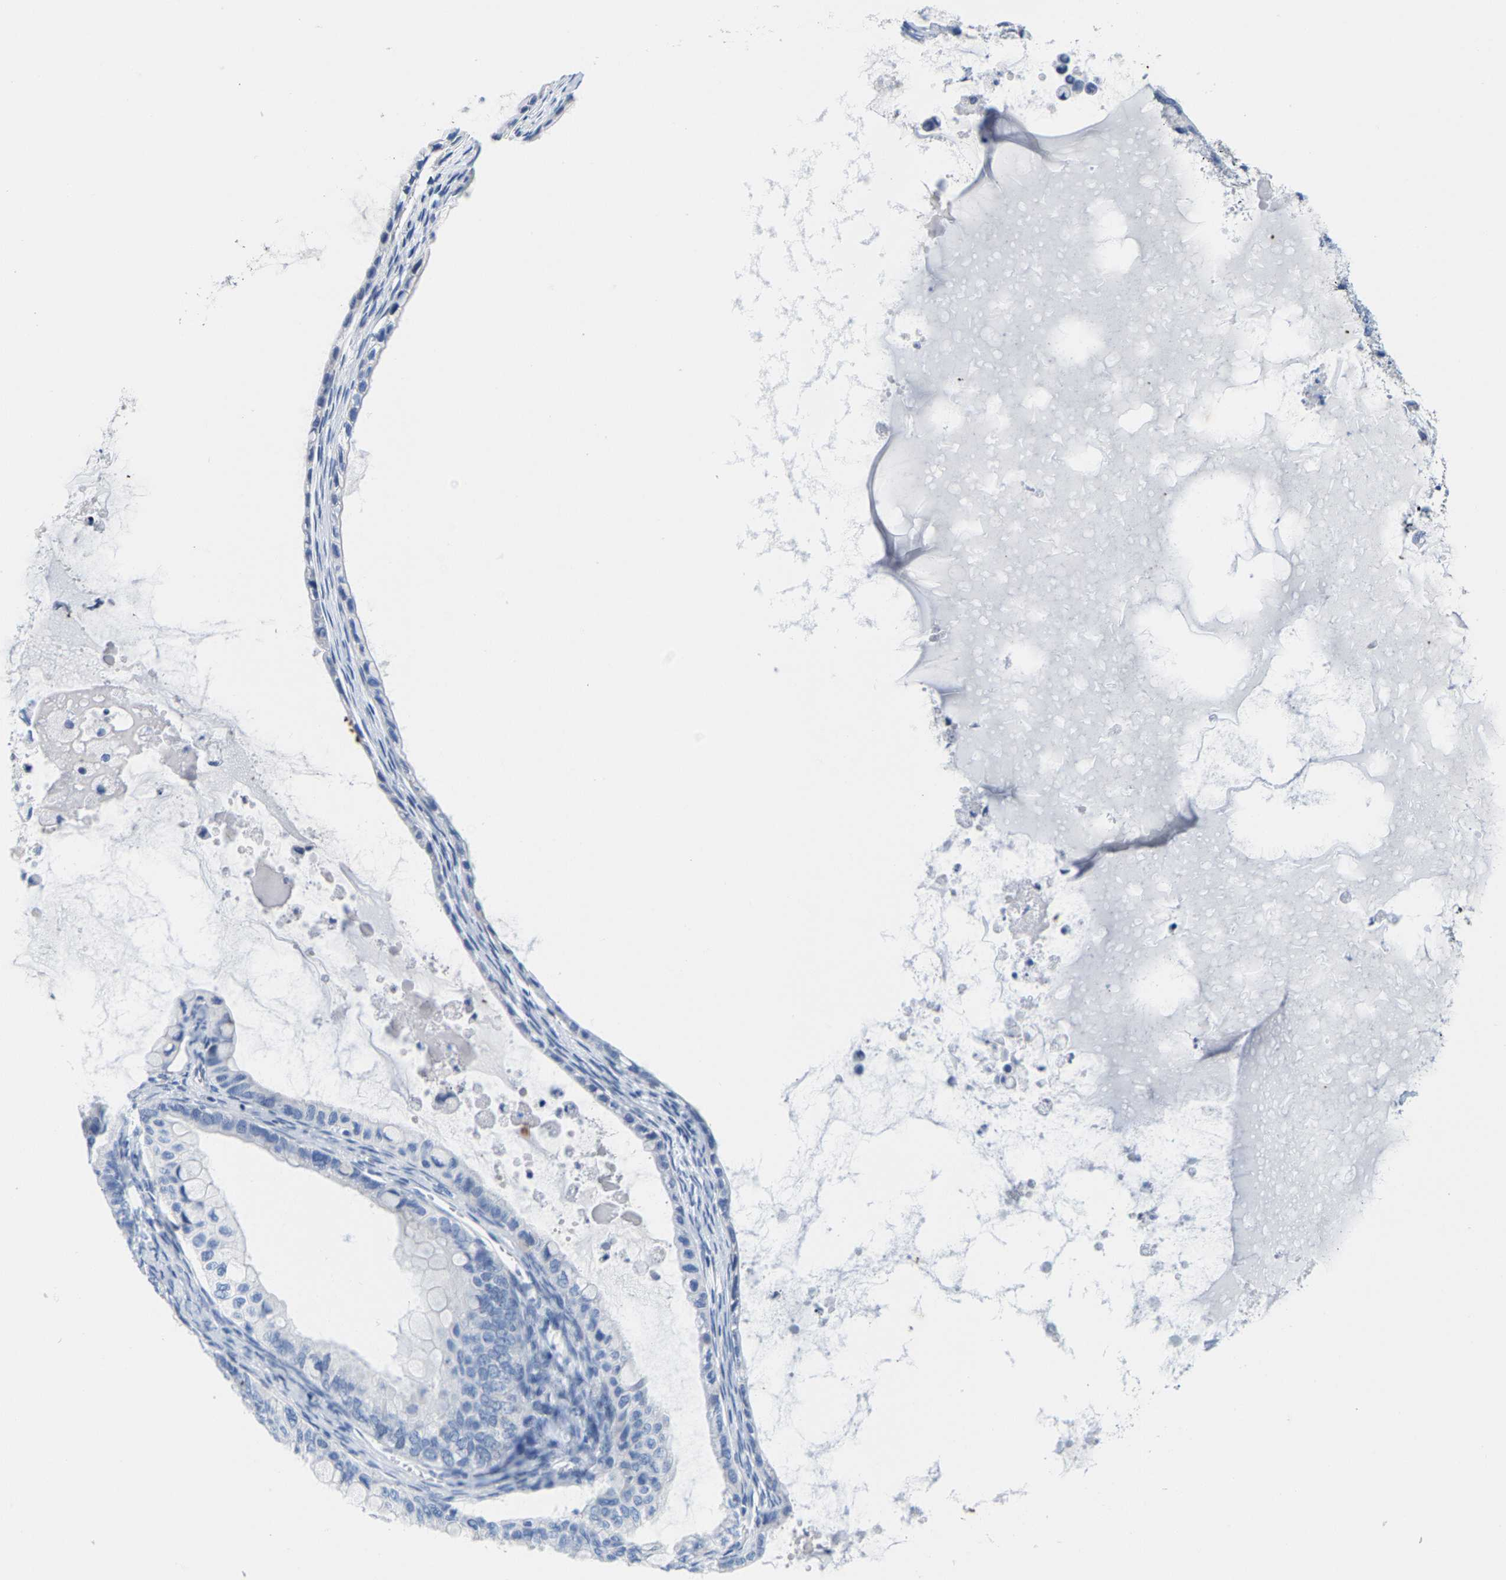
{"staining": {"intensity": "negative", "quantity": "none", "location": "none"}, "tissue": "ovarian cancer", "cell_type": "Tumor cells", "image_type": "cancer", "snomed": [{"axis": "morphology", "description": "Cystadenocarcinoma, mucinous, NOS"}, {"axis": "topography", "description": "Ovary"}], "caption": "This is an immunohistochemistry (IHC) micrograph of human ovarian cancer (mucinous cystadenocarcinoma). There is no positivity in tumor cells.", "gene": "KLHL1", "patient": {"sex": "female", "age": 80}}